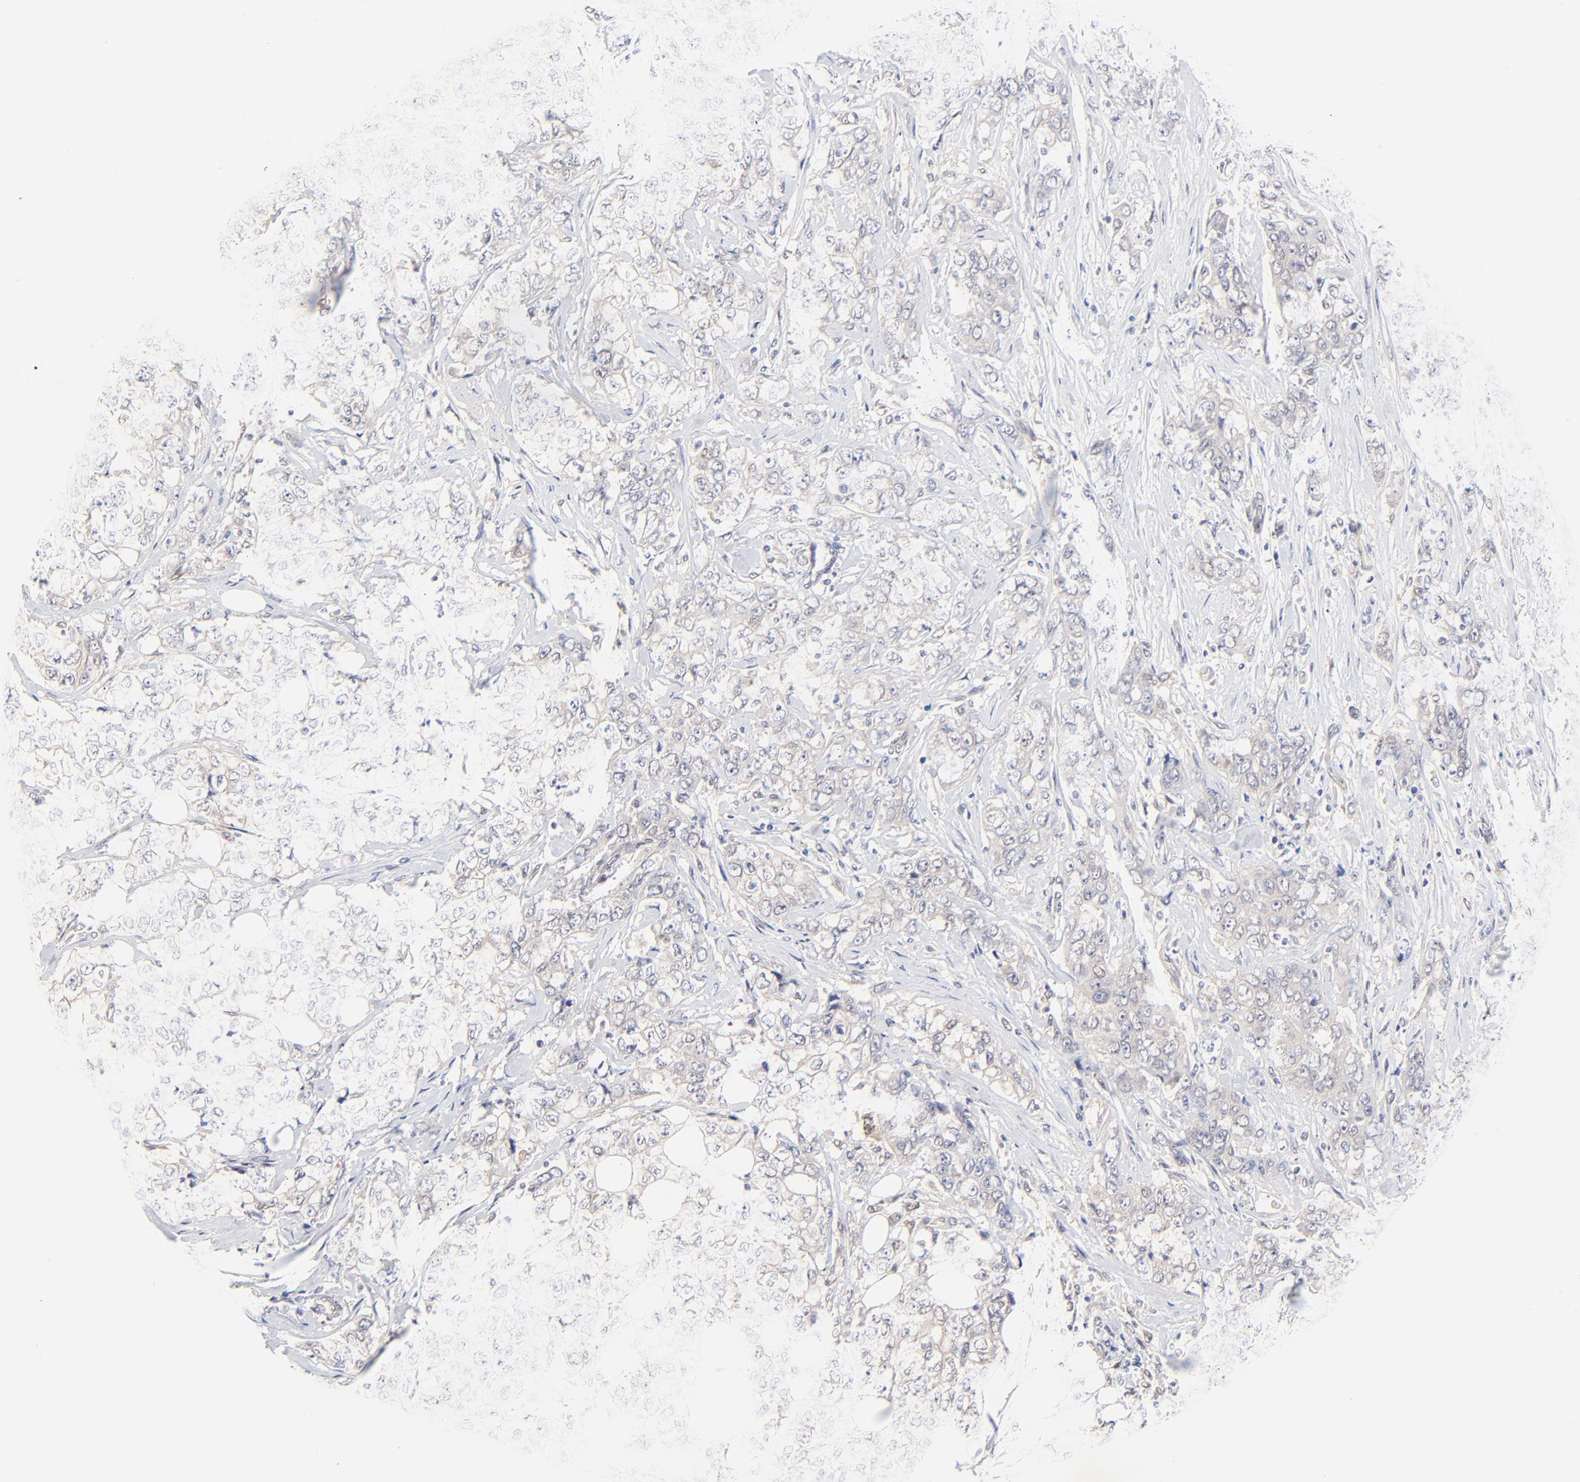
{"staining": {"intensity": "negative", "quantity": "none", "location": "none"}, "tissue": "stomach cancer", "cell_type": "Tumor cells", "image_type": "cancer", "snomed": [{"axis": "morphology", "description": "Adenocarcinoma, NOS"}, {"axis": "topography", "description": "Stomach"}], "caption": "Photomicrograph shows no significant protein staining in tumor cells of stomach adenocarcinoma.", "gene": "TXNL1", "patient": {"sex": "male", "age": 48}}